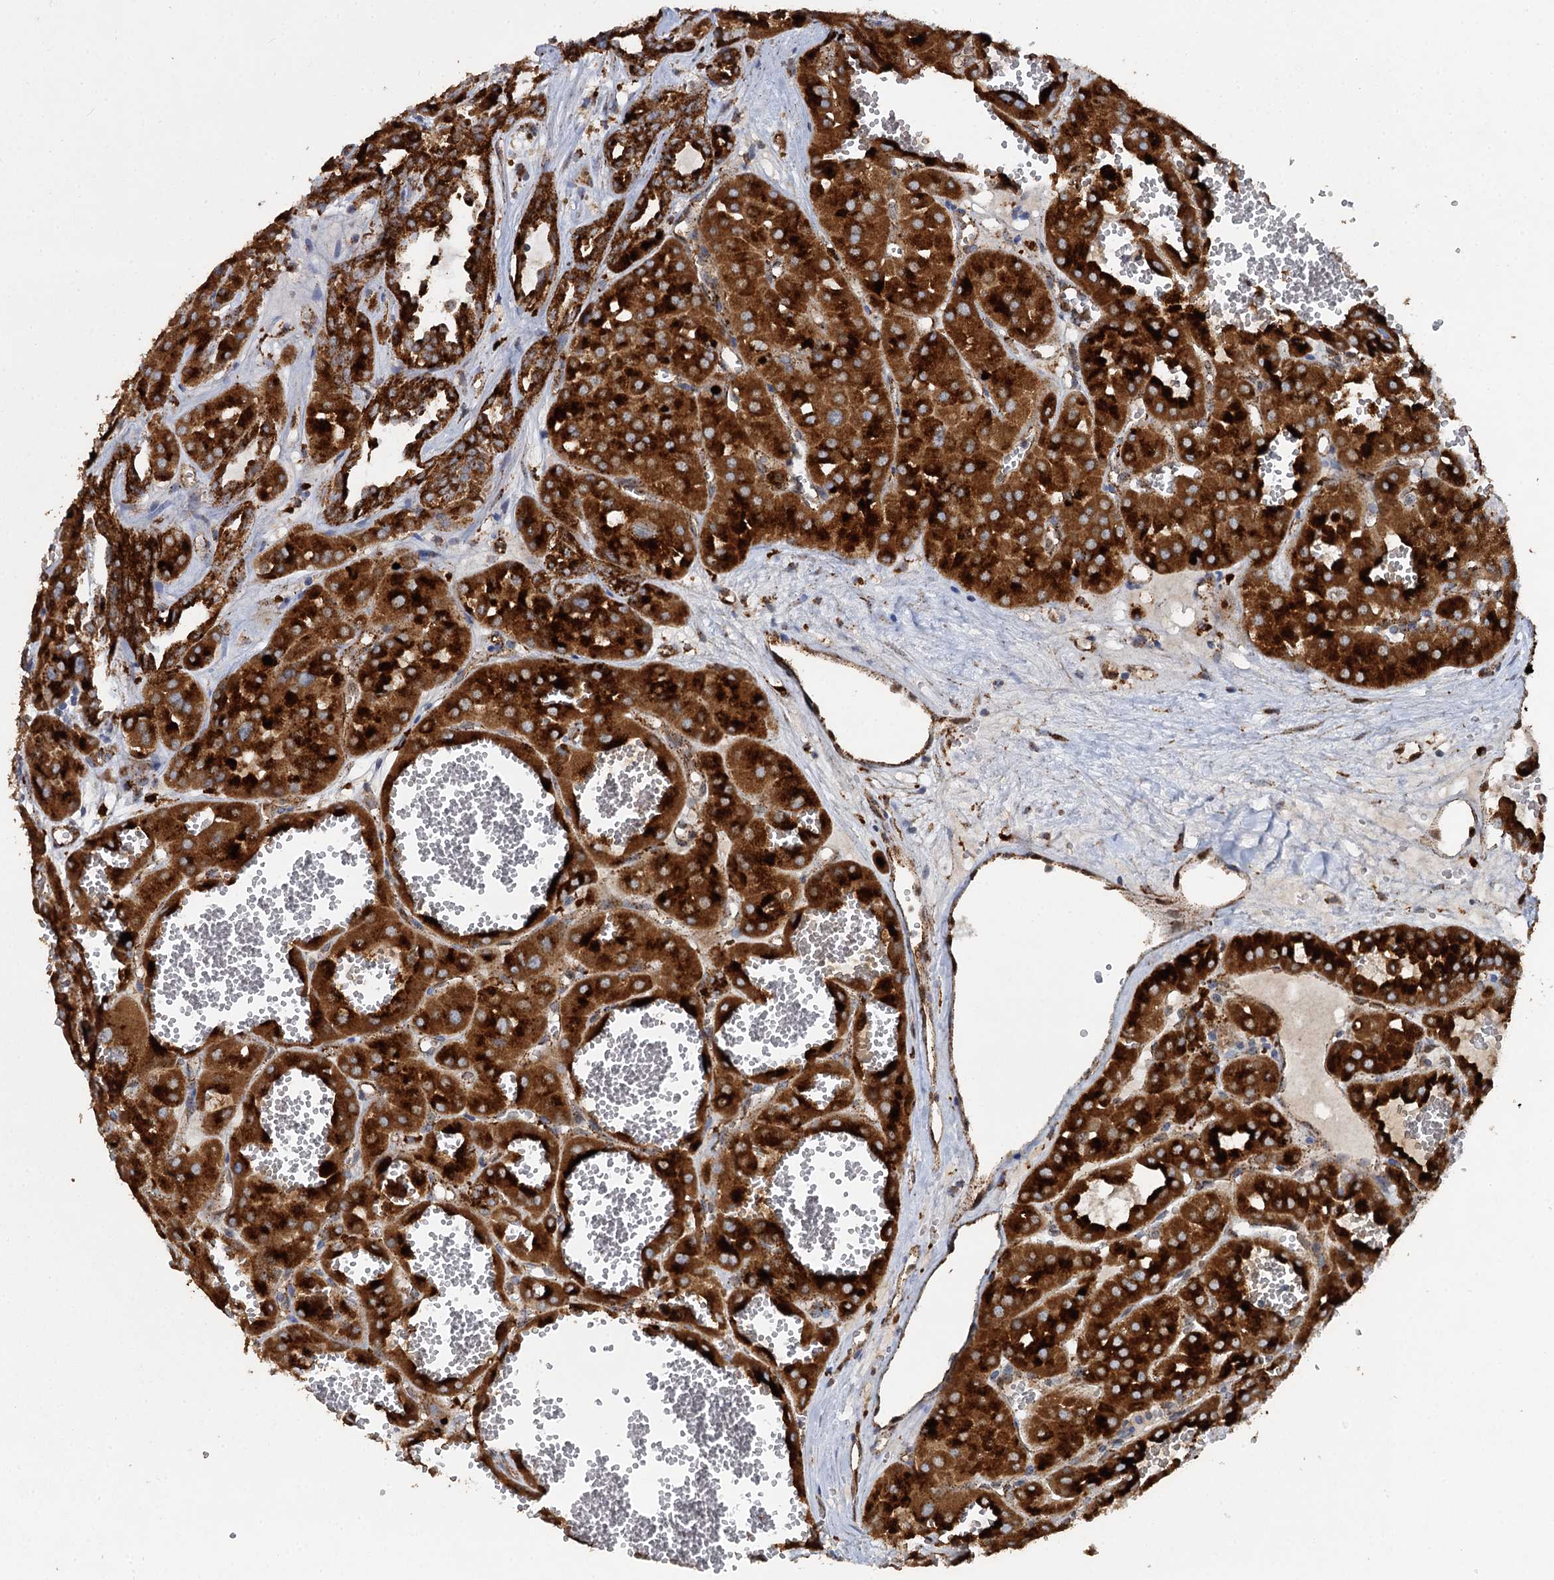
{"staining": {"intensity": "strong", "quantity": ">75%", "location": "cytoplasmic/membranous"}, "tissue": "renal cancer", "cell_type": "Tumor cells", "image_type": "cancer", "snomed": [{"axis": "morphology", "description": "Carcinoma, NOS"}, {"axis": "topography", "description": "Kidney"}], "caption": "There is high levels of strong cytoplasmic/membranous staining in tumor cells of carcinoma (renal), as demonstrated by immunohistochemical staining (brown color).", "gene": "GBA1", "patient": {"sex": "female", "age": 75}}